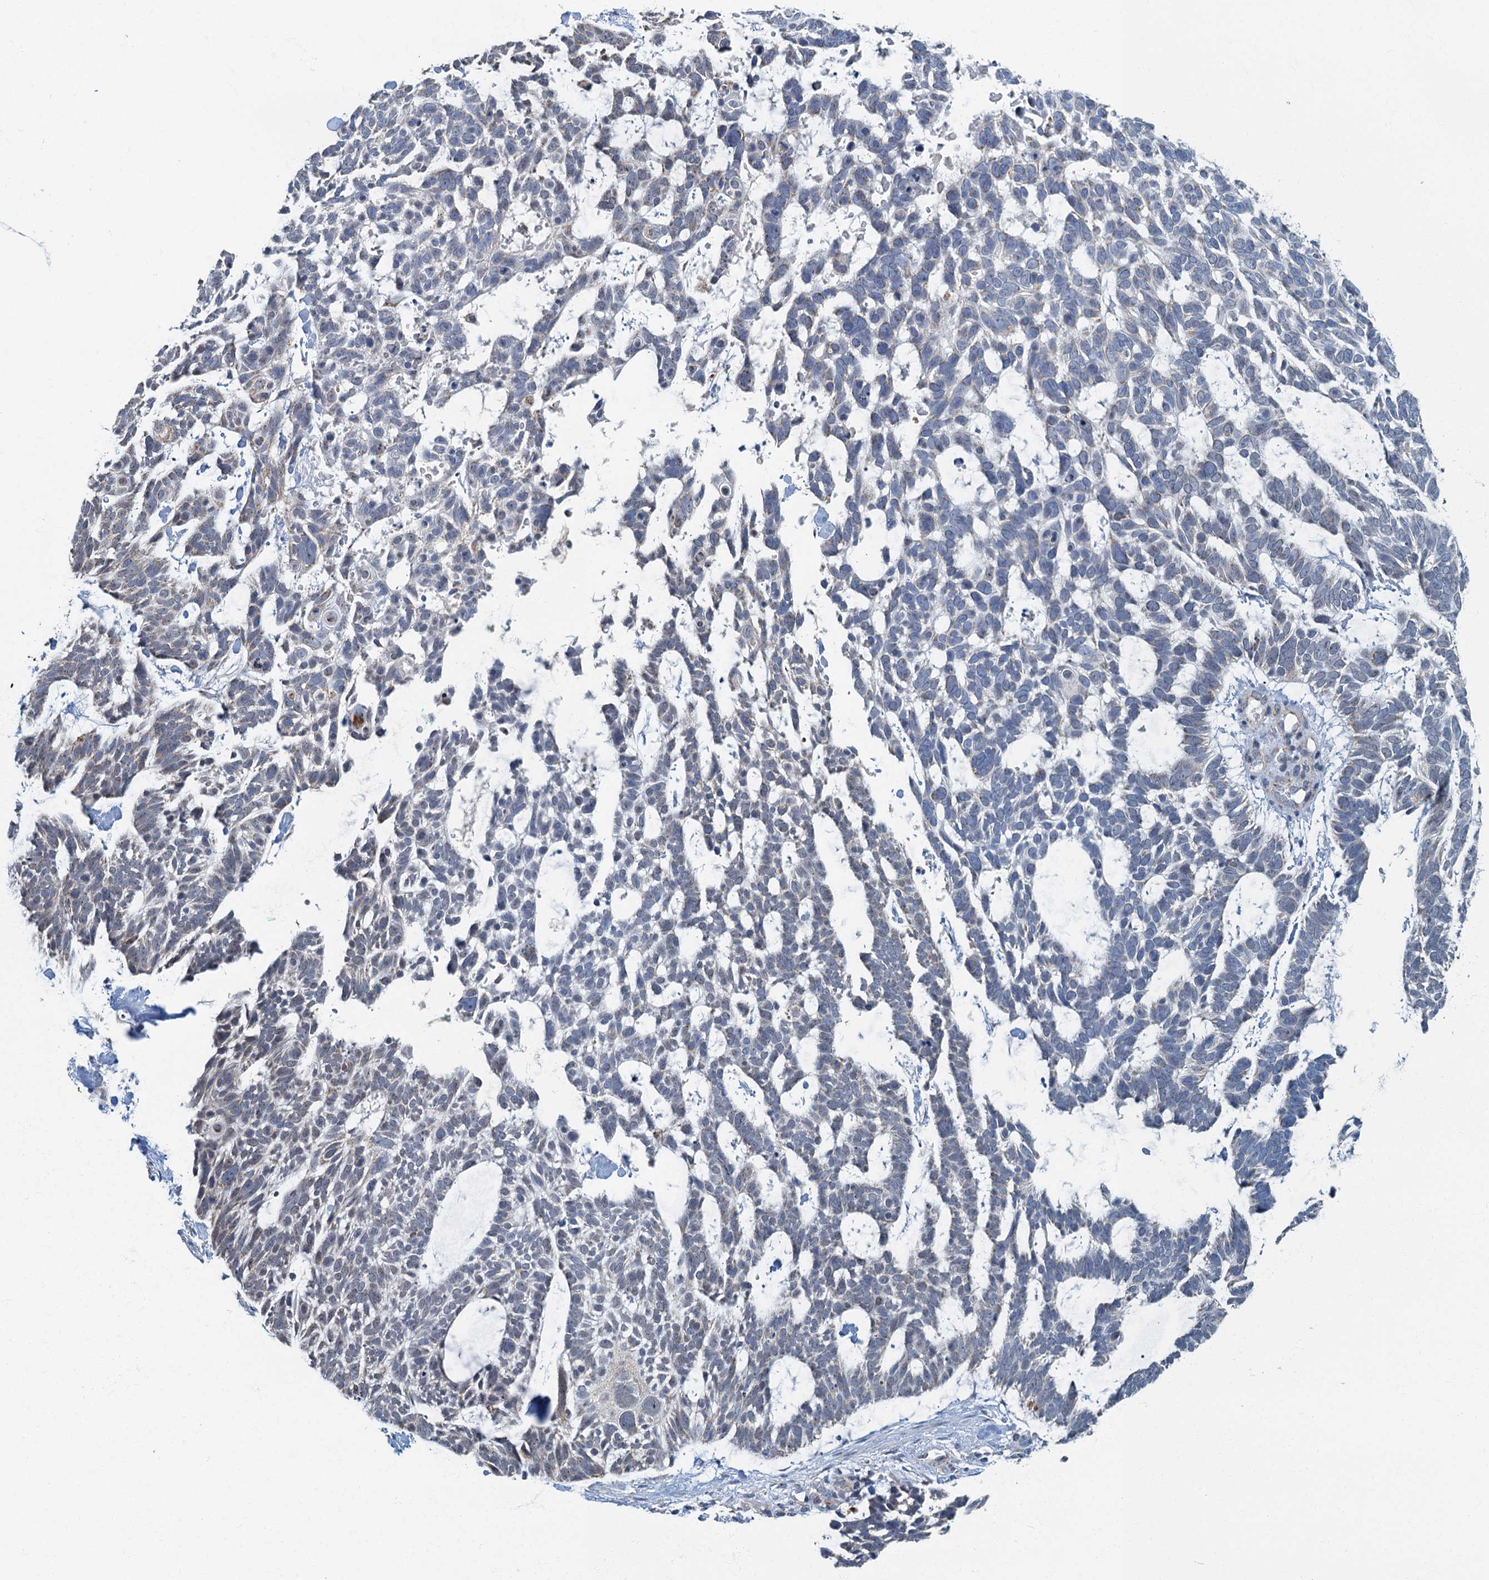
{"staining": {"intensity": "negative", "quantity": "none", "location": "none"}, "tissue": "skin cancer", "cell_type": "Tumor cells", "image_type": "cancer", "snomed": [{"axis": "morphology", "description": "Basal cell carcinoma"}, {"axis": "topography", "description": "Skin"}], "caption": "Immunohistochemical staining of basal cell carcinoma (skin) displays no significant staining in tumor cells.", "gene": "RAD9B", "patient": {"sex": "male", "age": 88}}